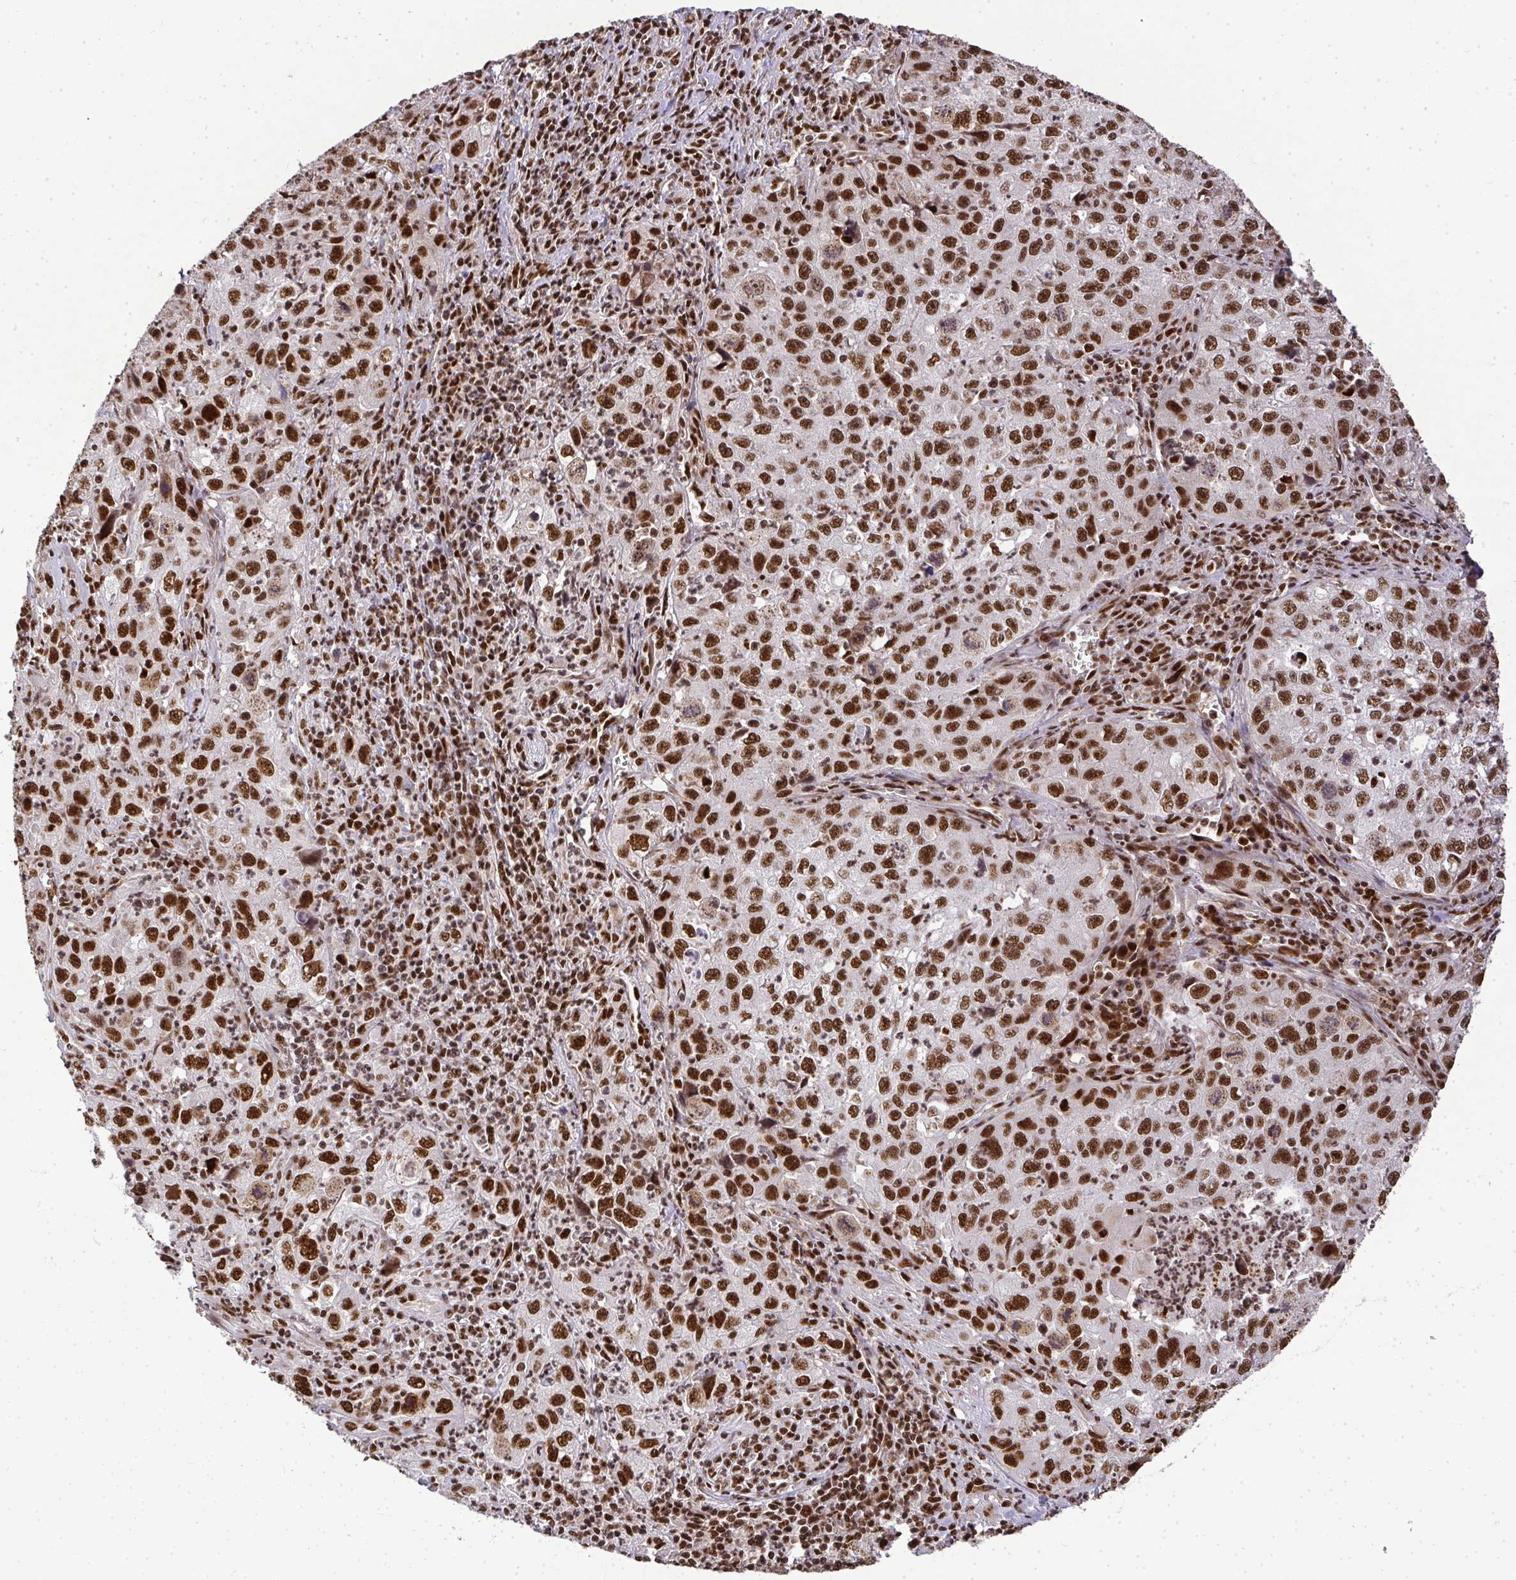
{"staining": {"intensity": "strong", "quantity": ">75%", "location": "nuclear"}, "tissue": "lung cancer", "cell_type": "Tumor cells", "image_type": "cancer", "snomed": [{"axis": "morphology", "description": "Squamous cell carcinoma, NOS"}, {"axis": "topography", "description": "Lung"}], "caption": "Lung squamous cell carcinoma tissue shows strong nuclear positivity in about >75% of tumor cells", "gene": "U2AF1", "patient": {"sex": "male", "age": 71}}